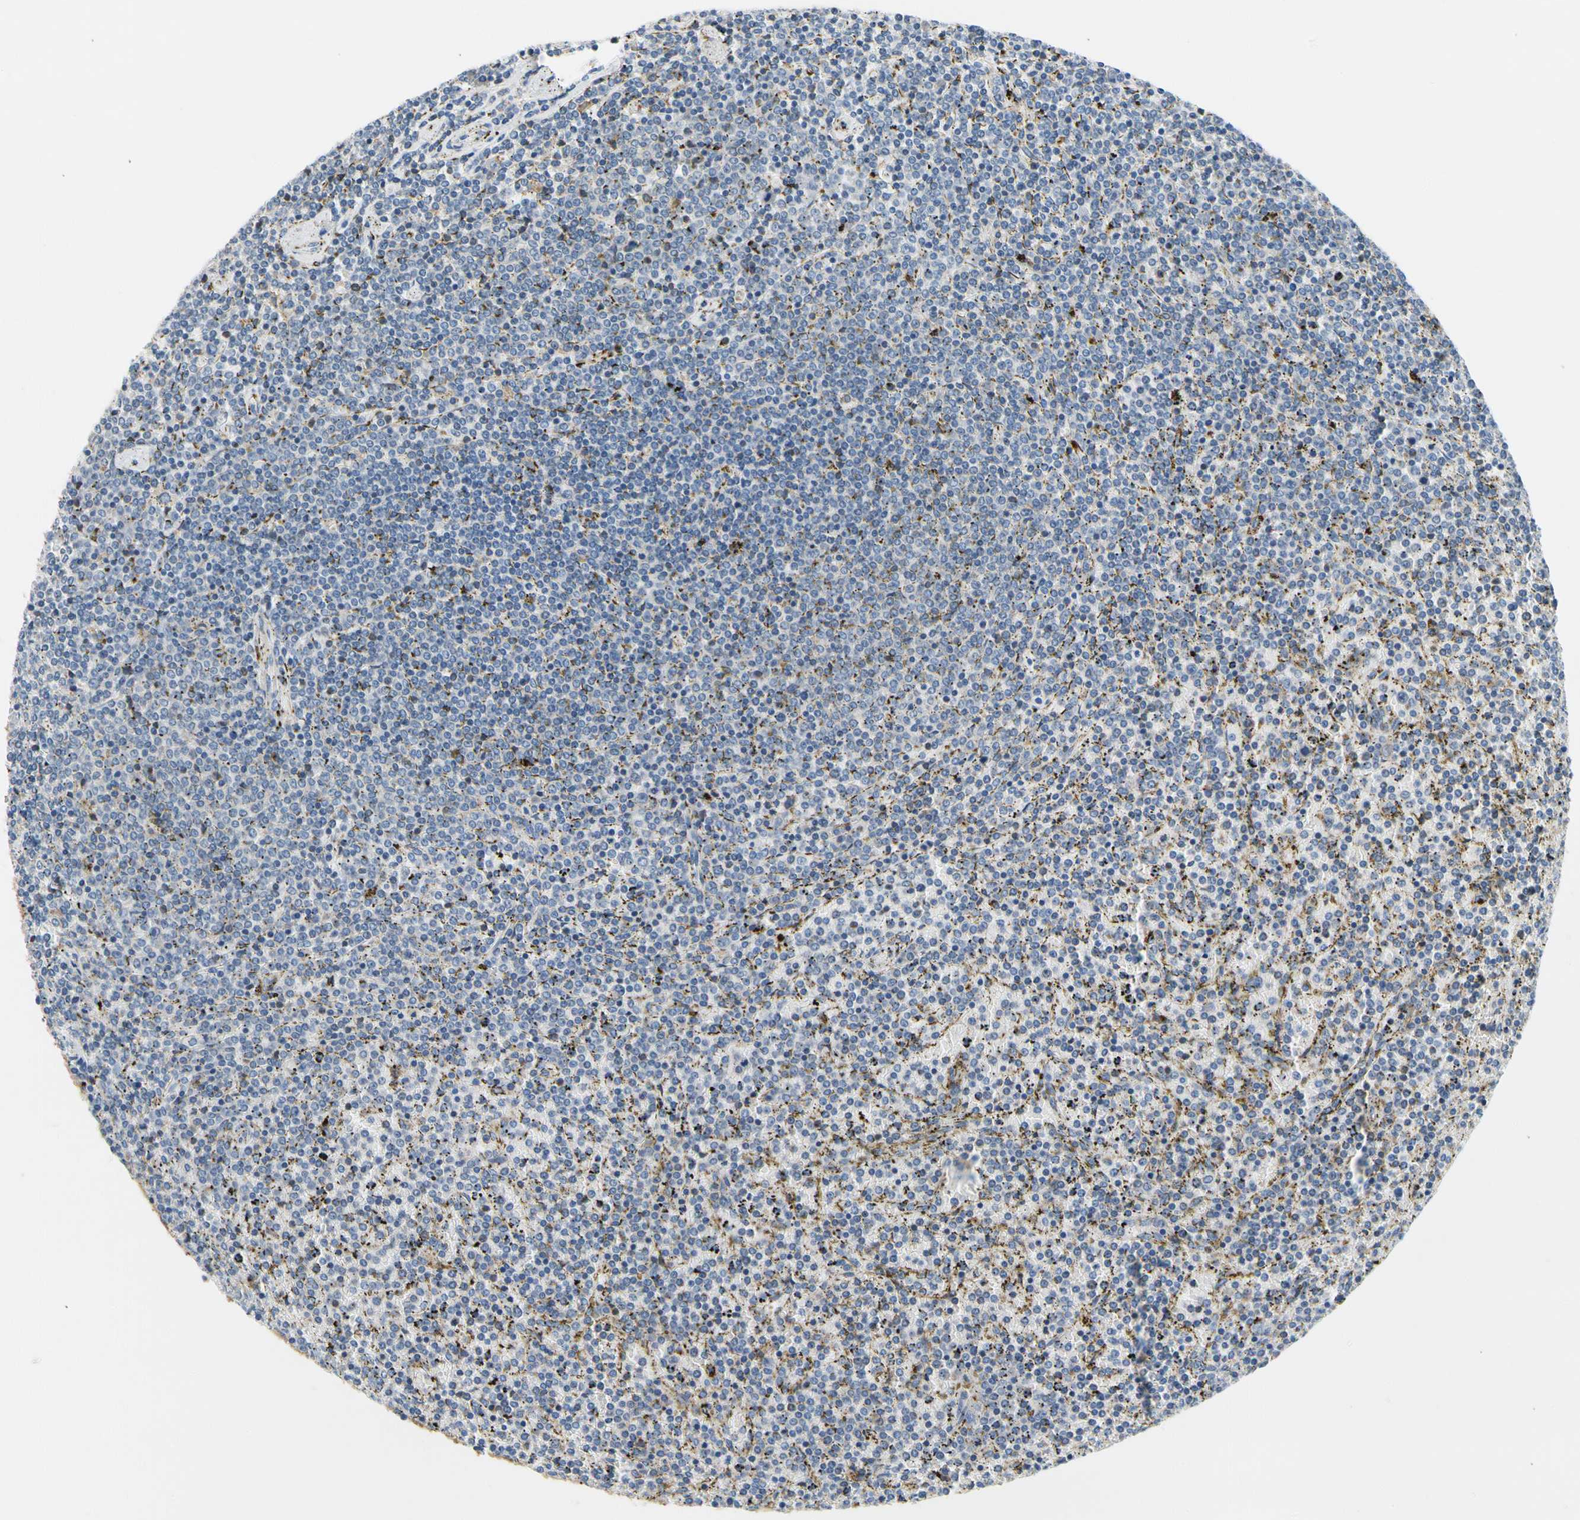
{"staining": {"intensity": "negative", "quantity": "none", "location": "none"}, "tissue": "lymphoma", "cell_type": "Tumor cells", "image_type": "cancer", "snomed": [{"axis": "morphology", "description": "Malignant lymphoma, non-Hodgkin's type, Low grade"}, {"axis": "topography", "description": "Spleen"}], "caption": "An image of lymphoma stained for a protein reveals no brown staining in tumor cells.", "gene": "STXBP1", "patient": {"sex": "female", "age": 77}}